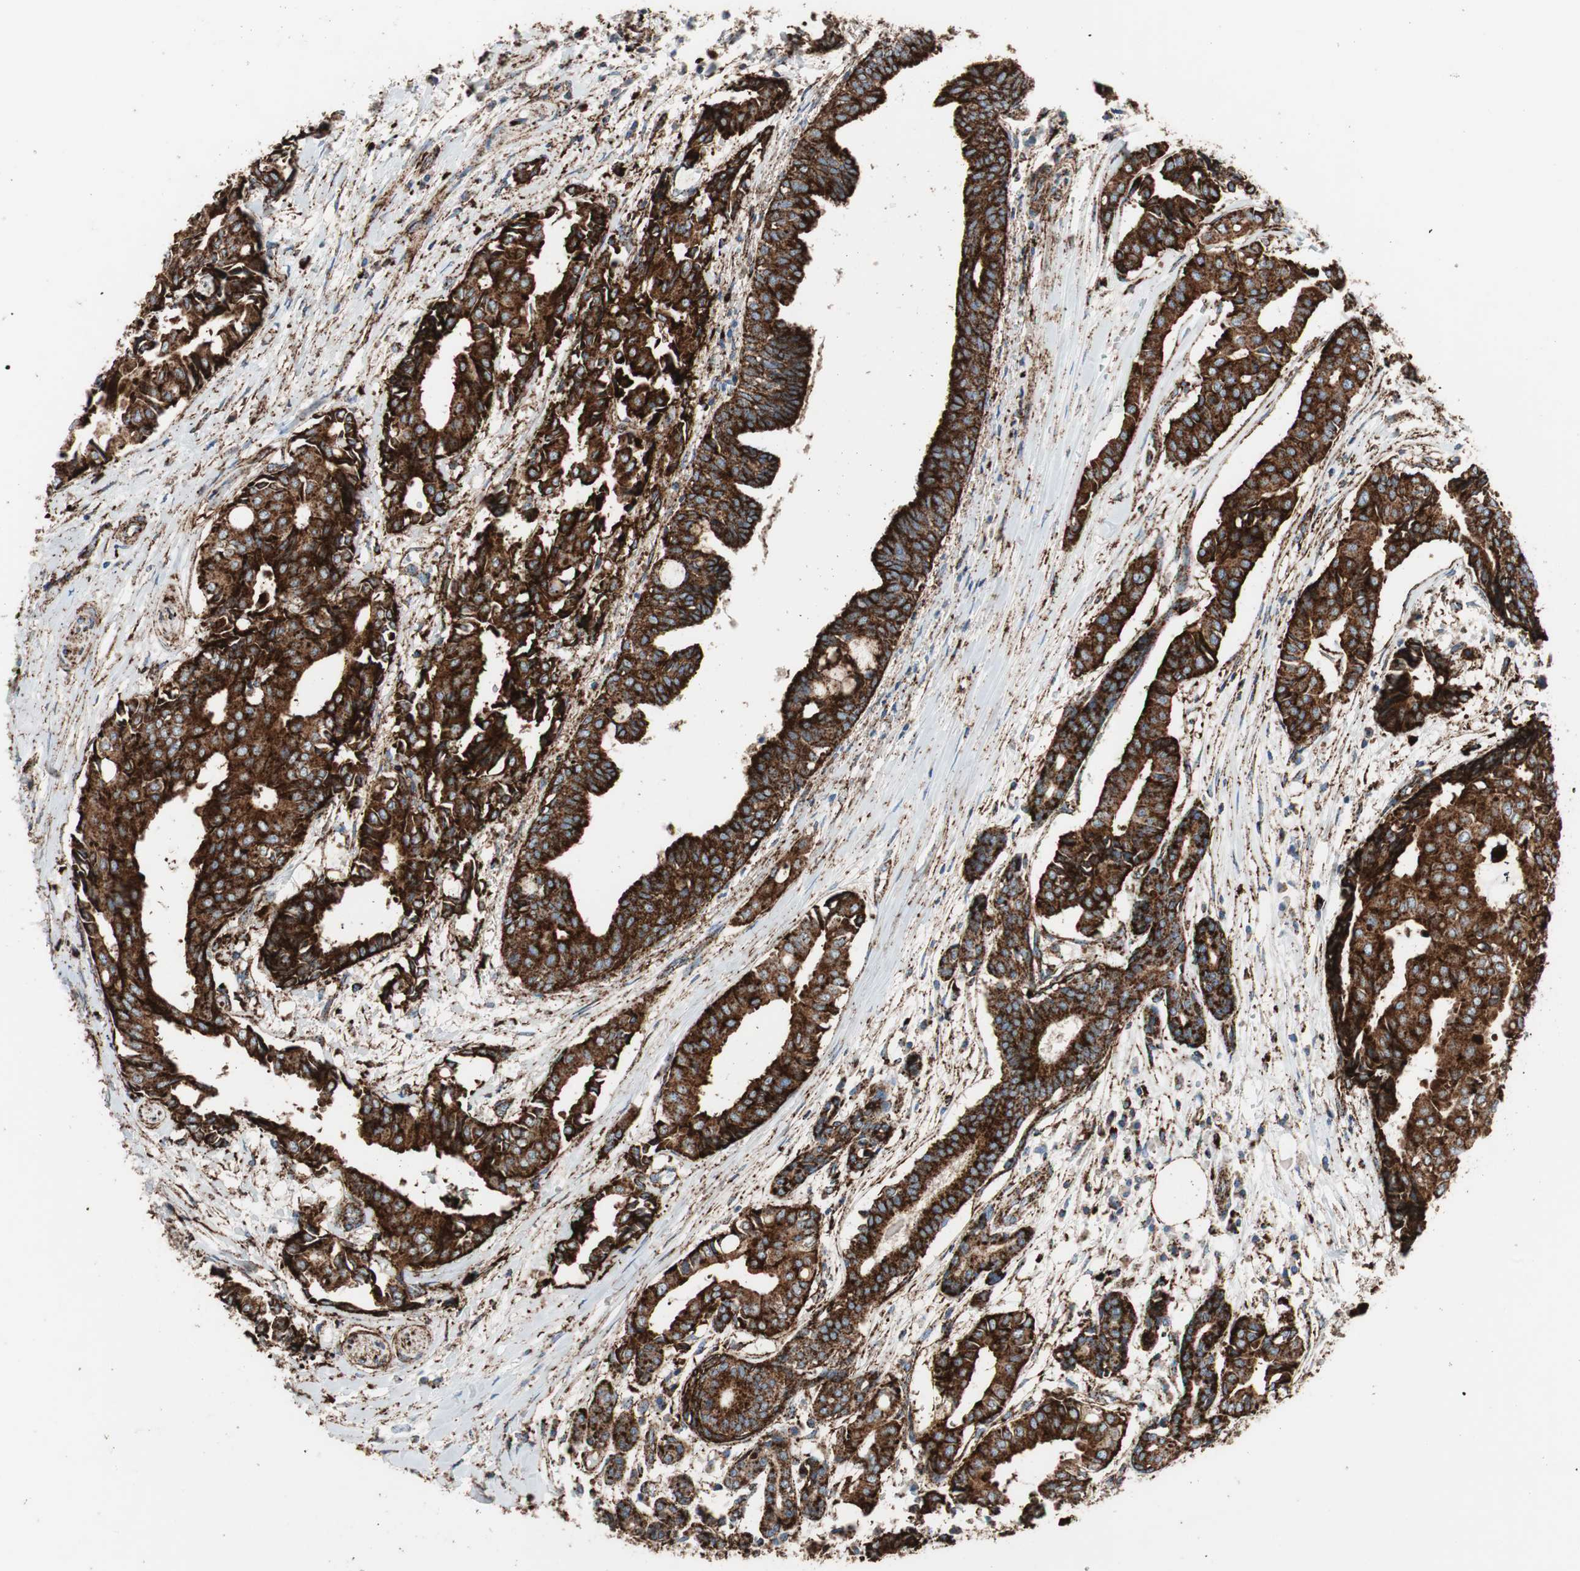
{"staining": {"intensity": "strong", "quantity": ">75%", "location": "cytoplasmic/membranous"}, "tissue": "head and neck cancer", "cell_type": "Tumor cells", "image_type": "cancer", "snomed": [{"axis": "morphology", "description": "Adenocarcinoma, NOS"}, {"axis": "topography", "description": "Salivary gland"}, {"axis": "topography", "description": "Head-Neck"}], "caption": "Adenocarcinoma (head and neck) stained with a brown dye exhibits strong cytoplasmic/membranous positive expression in about >75% of tumor cells.", "gene": "LAMP1", "patient": {"sex": "female", "age": 59}}